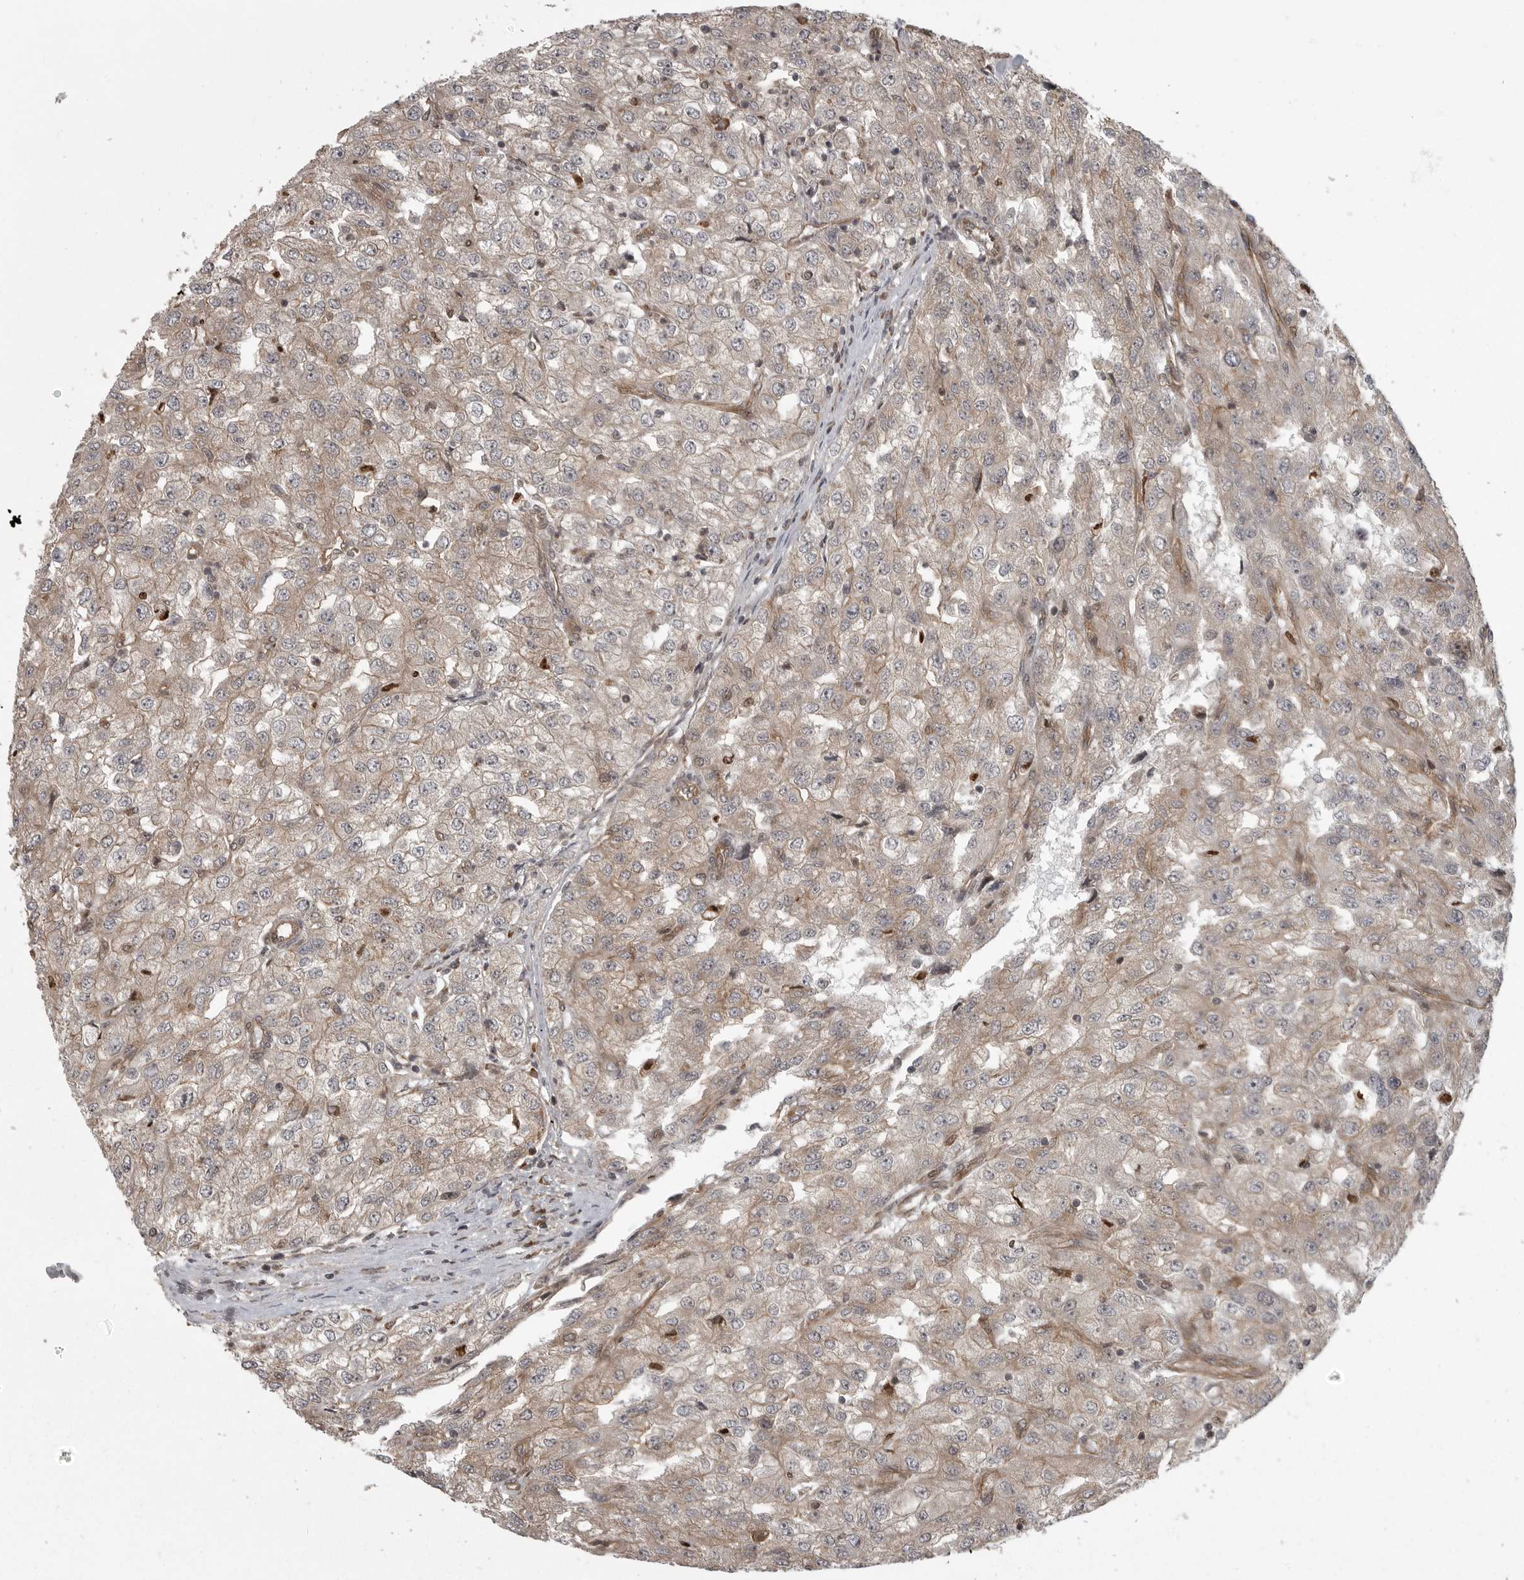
{"staining": {"intensity": "weak", "quantity": ">75%", "location": "cytoplasmic/membranous"}, "tissue": "renal cancer", "cell_type": "Tumor cells", "image_type": "cancer", "snomed": [{"axis": "morphology", "description": "Adenocarcinoma, NOS"}, {"axis": "topography", "description": "Kidney"}], "caption": "Immunohistochemistry (IHC) (DAB) staining of human renal adenocarcinoma exhibits weak cytoplasmic/membranous protein expression in about >75% of tumor cells.", "gene": "DNAJC8", "patient": {"sex": "female", "age": 54}}